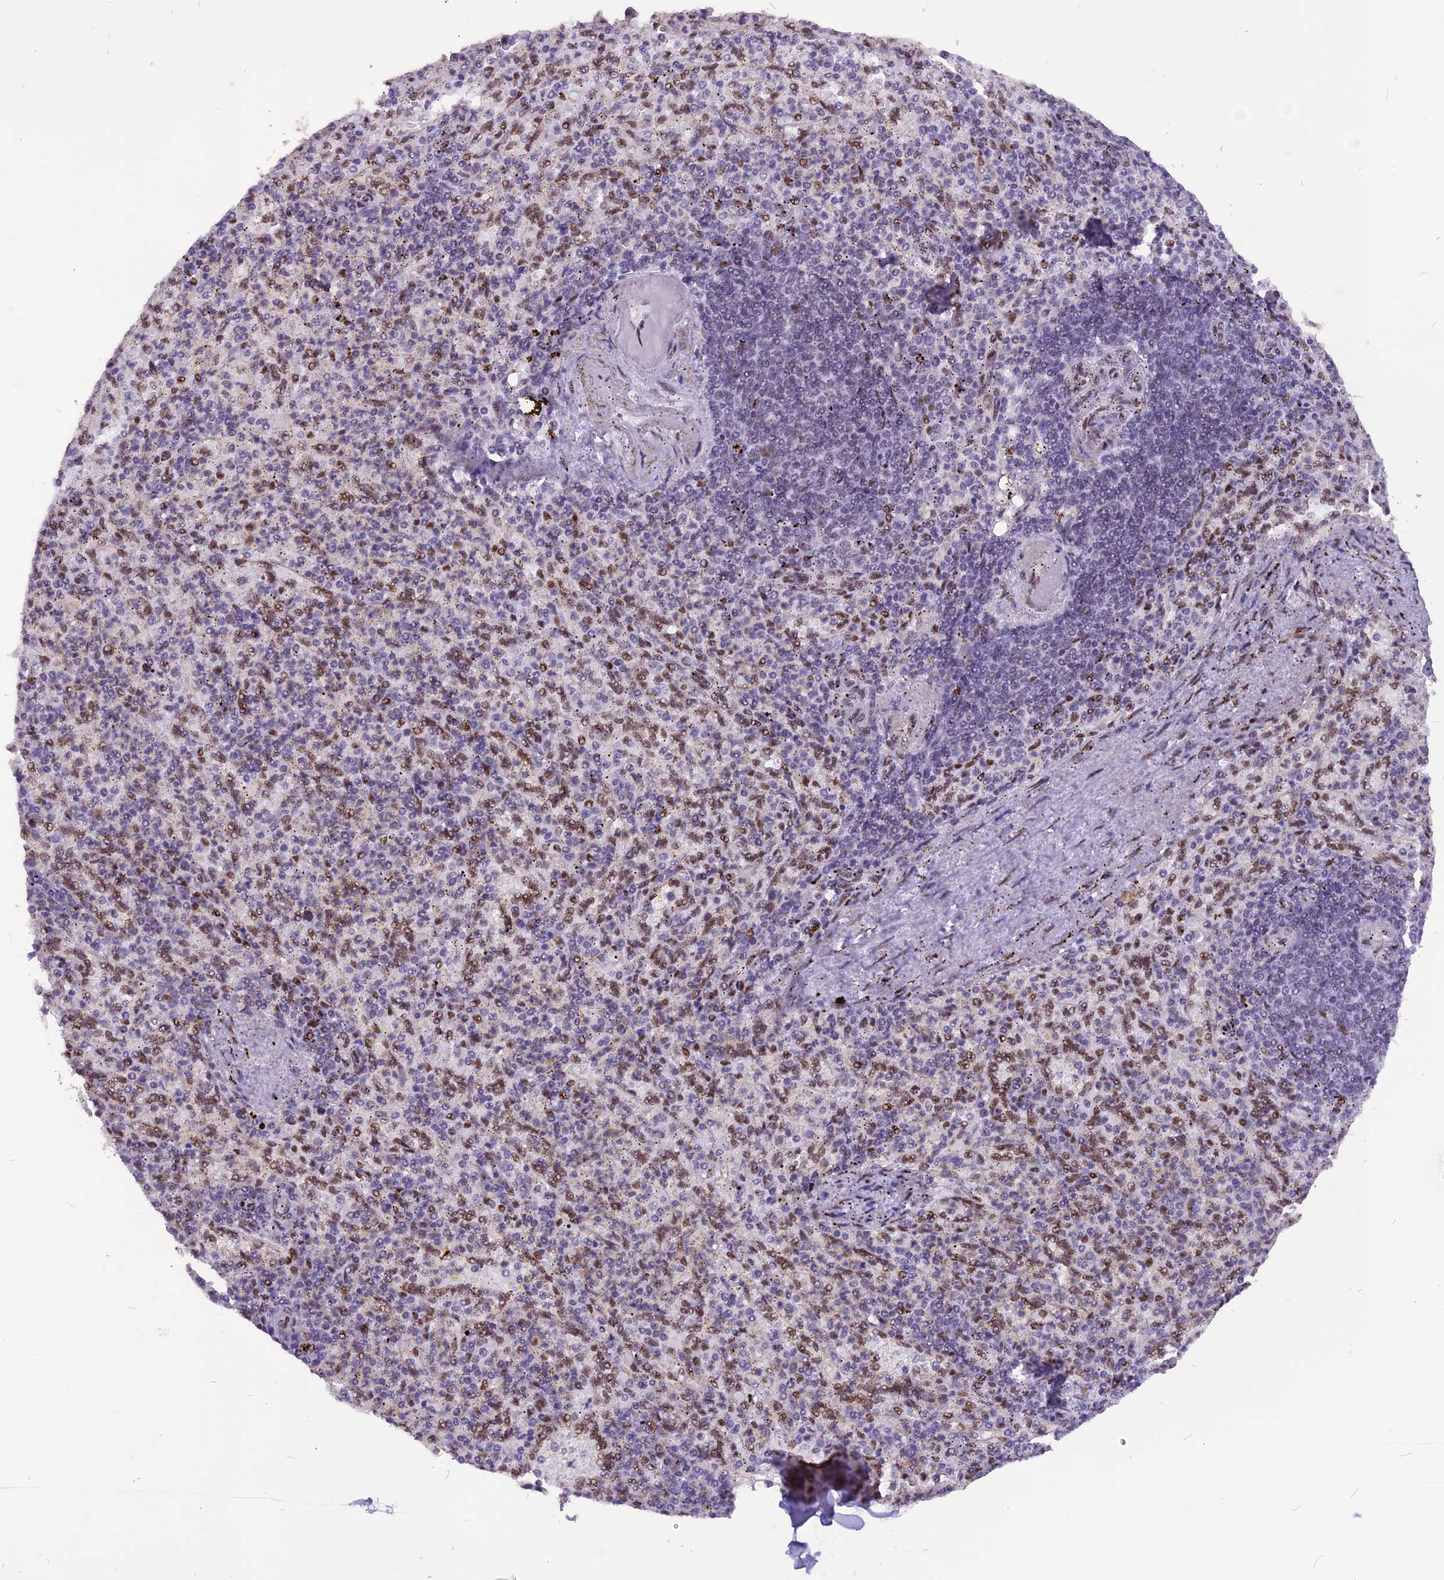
{"staining": {"intensity": "moderate", "quantity": "25%-75%", "location": "nuclear"}, "tissue": "spleen", "cell_type": "Cells in red pulp", "image_type": "normal", "snomed": [{"axis": "morphology", "description": "Normal tissue, NOS"}, {"axis": "topography", "description": "Spleen"}], "caption": "High-power microscopy captured an immunohistochemistry (IHC) photomicrograph of normal spleen, revealing moderate nuclear staining in approximately 25%-75% of cells in red pulp. The staining was performed using DAB, with brown indicating positive protein expression. Nuclei are stained blue with hematoxylin.", "gene": "IRF2BP1", "patient": {"sex": "female", "age": 74}}